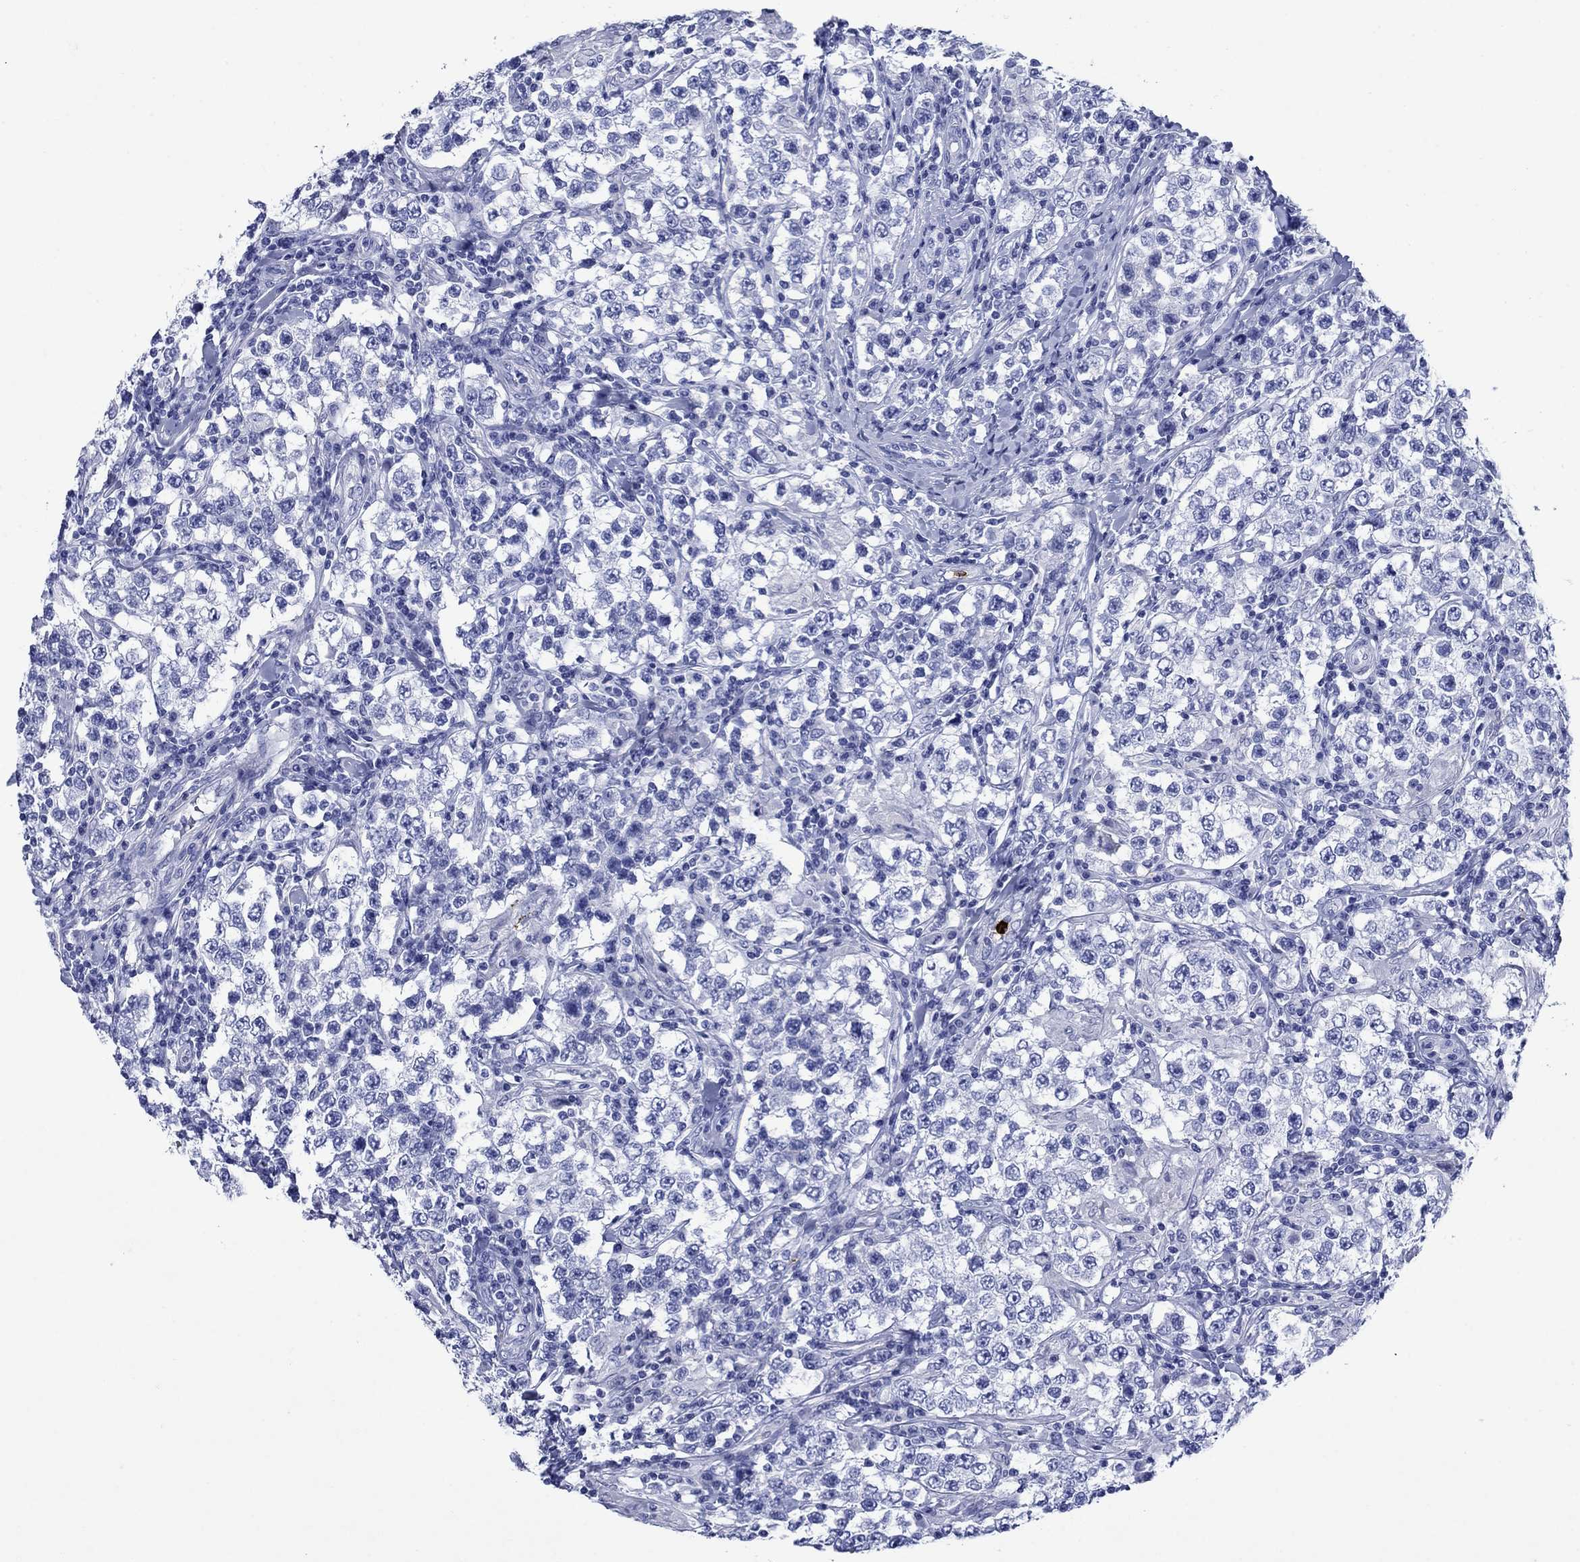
{"staining": {"intensity": "negative", "quantity": "none", "location": "none"}, "tissue": "testis cancer", "cell_type": "Tumor cells", "image_type": "cancer", "snomed": [{"axis": "morphology", "description": "Seminoma, NOS"}, {"axis": "morphology", "description": "Carcinoma, Embryonal, NOS"}, {"axis": "topography", "description": "Testis"}], "caption": "This is a photomicrograph of IHC staining of testis seminoma, which shows no staining in tumor cells. The staining is performed using DAB brown chromogen with nuclei counter-stained in using hematoxylin.", "gene": "AZU1", "patient": {"sex": "male", "age": 41}}